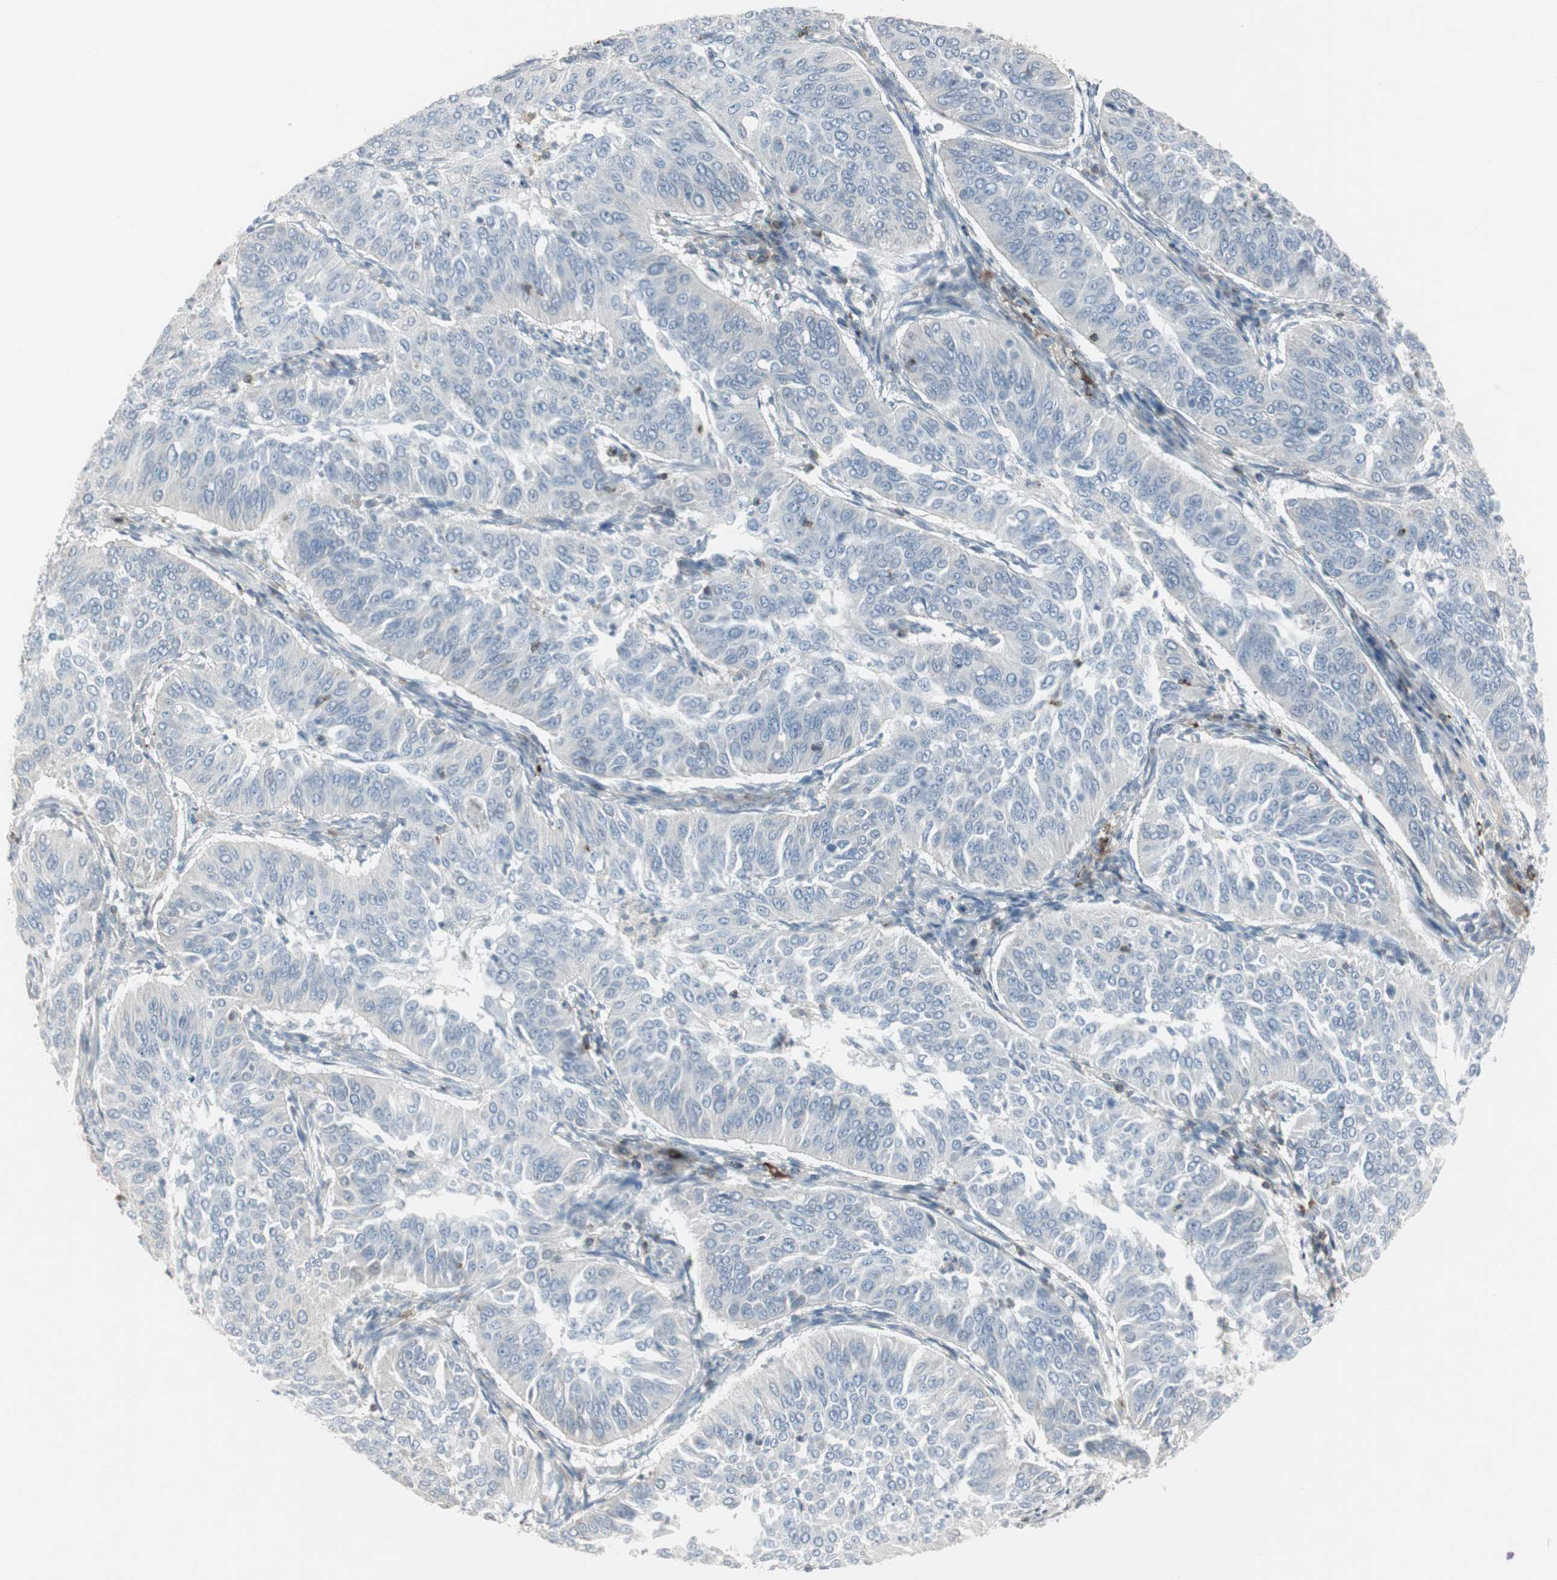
{"staining": {"intensity": "negative", "quantity": "none", "location": "none"}, "tissue": "cervical cancer", "cell_type": "Tumor cells", "image_type": "cancer", "snomed": [{"axis": "morphology", "description": "Normal tissue, NOS"}, {"axis": "morphology", "description": "Squamous cell carcinoma, NOS"}, {"axis": "topography", "description": "Cervix"}], "caption": "DAB (3,3'-diaminobenzidine) immunohistochemical staining of human cervical cancer (squamous cell carcinoma) exhibits no significant positivity in tumor cells.", "gene": "MAP4K4", "patient": {"sex": "female", "age": 39}}